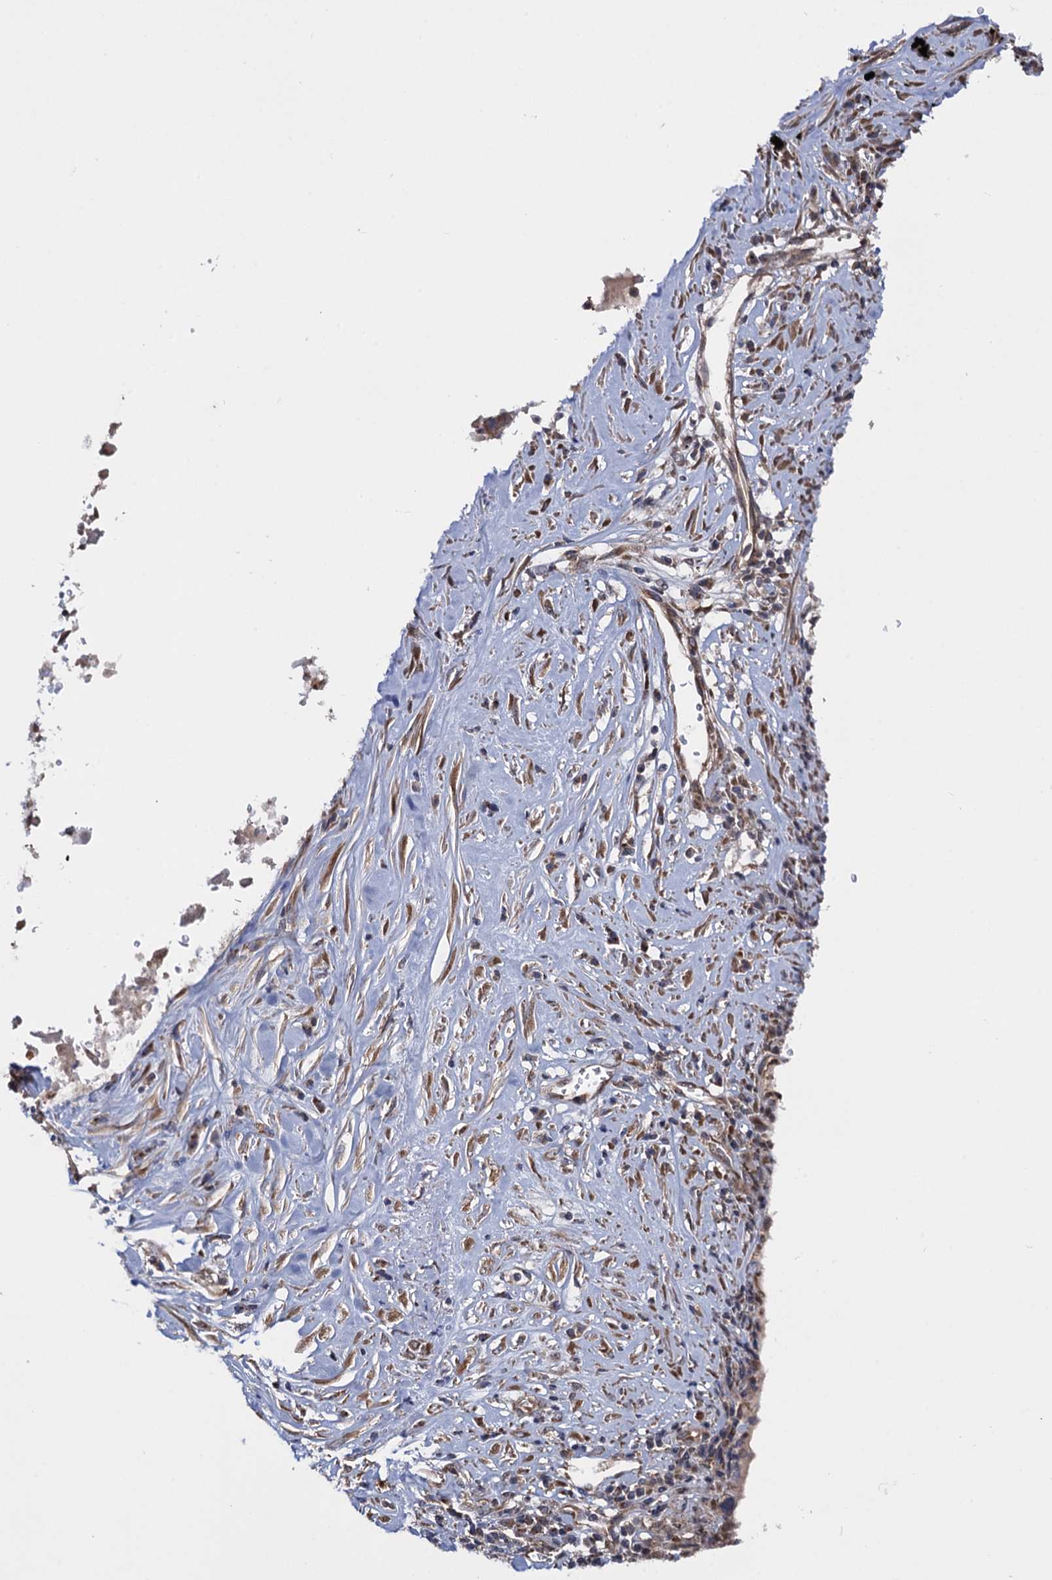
{"staining": {"intensity": "moderate", "quantity": "25%-75%", "location": "cytoplasmic/membranous"}, "tissue": "lung cancer", "cell_type": "Tumor cells", "image_type": "cancer", "snomed": [{"axis": "morphology", "description": "Squamous cell carcinoma, NOS"}, {"axis": "topography", "description": "Lung"}], "caption": "Lung cancer (squamous cell carcinoma) stained for a protein (brown) demonstrates moderate cytoplasmic/membranous positive expression in approximately 25%-75% of tumor cells.", "gene": "HAUS1", "patient": {"sex": "male", "age": 61}}